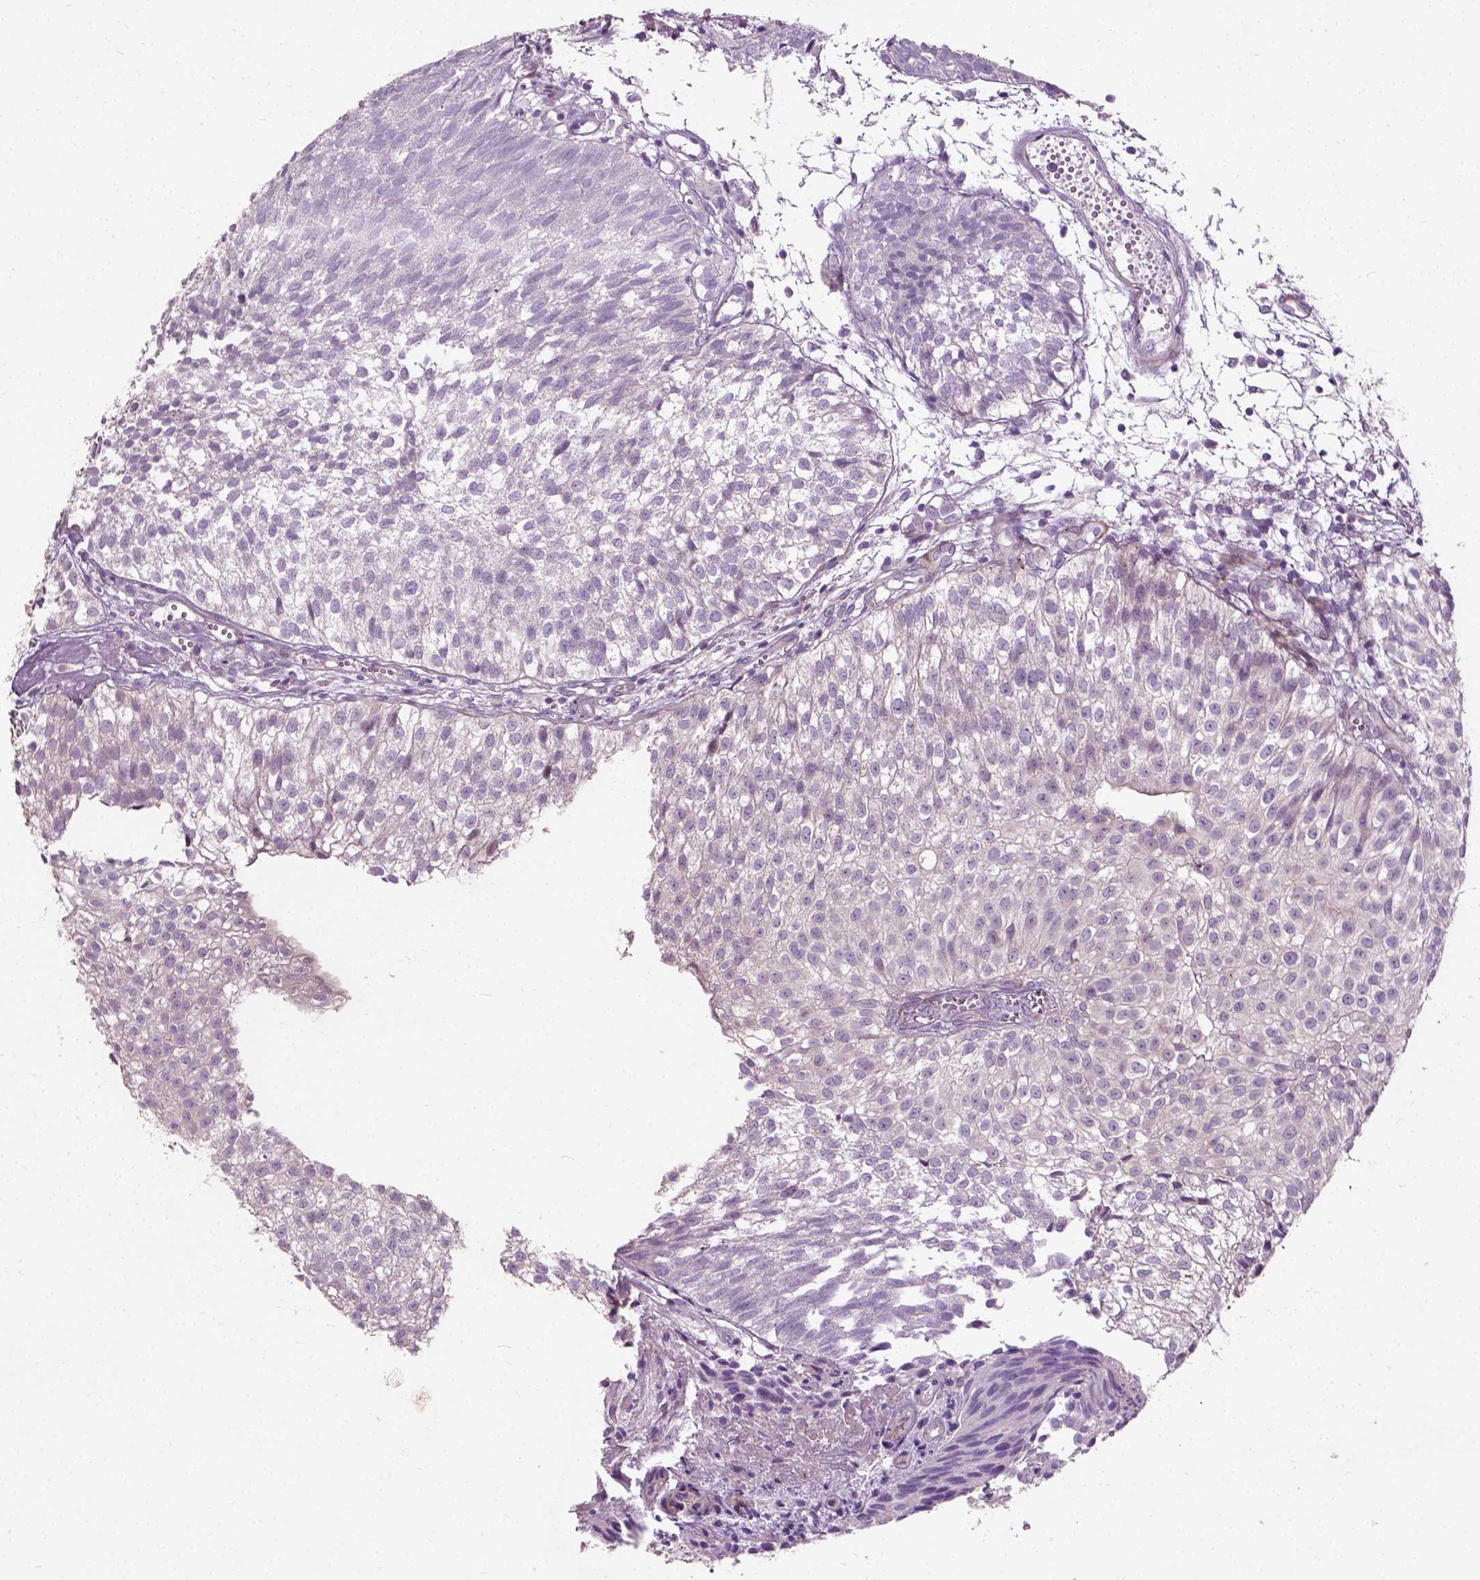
{"staining": {"intensity": "negative", "quantity": "none", "location": "none"}, "tissue": "urothelial cancer", "cell_type": "Tumor cells", "image_type": "cancer", "snomed": [{"axis": "morphology", "description": "Urothelial carcinoma, Low grade"}, {"axis": "topography", "description": "Urinary bladder"}], "caption": "Immunohistochemistry micrograph of human low-grade urothelial carcinoma stained for a protein (brown), which exhibits no positivity in tumor cells.", "gene": "PKP3", "patient": {"sex": "male", "age": 70}}